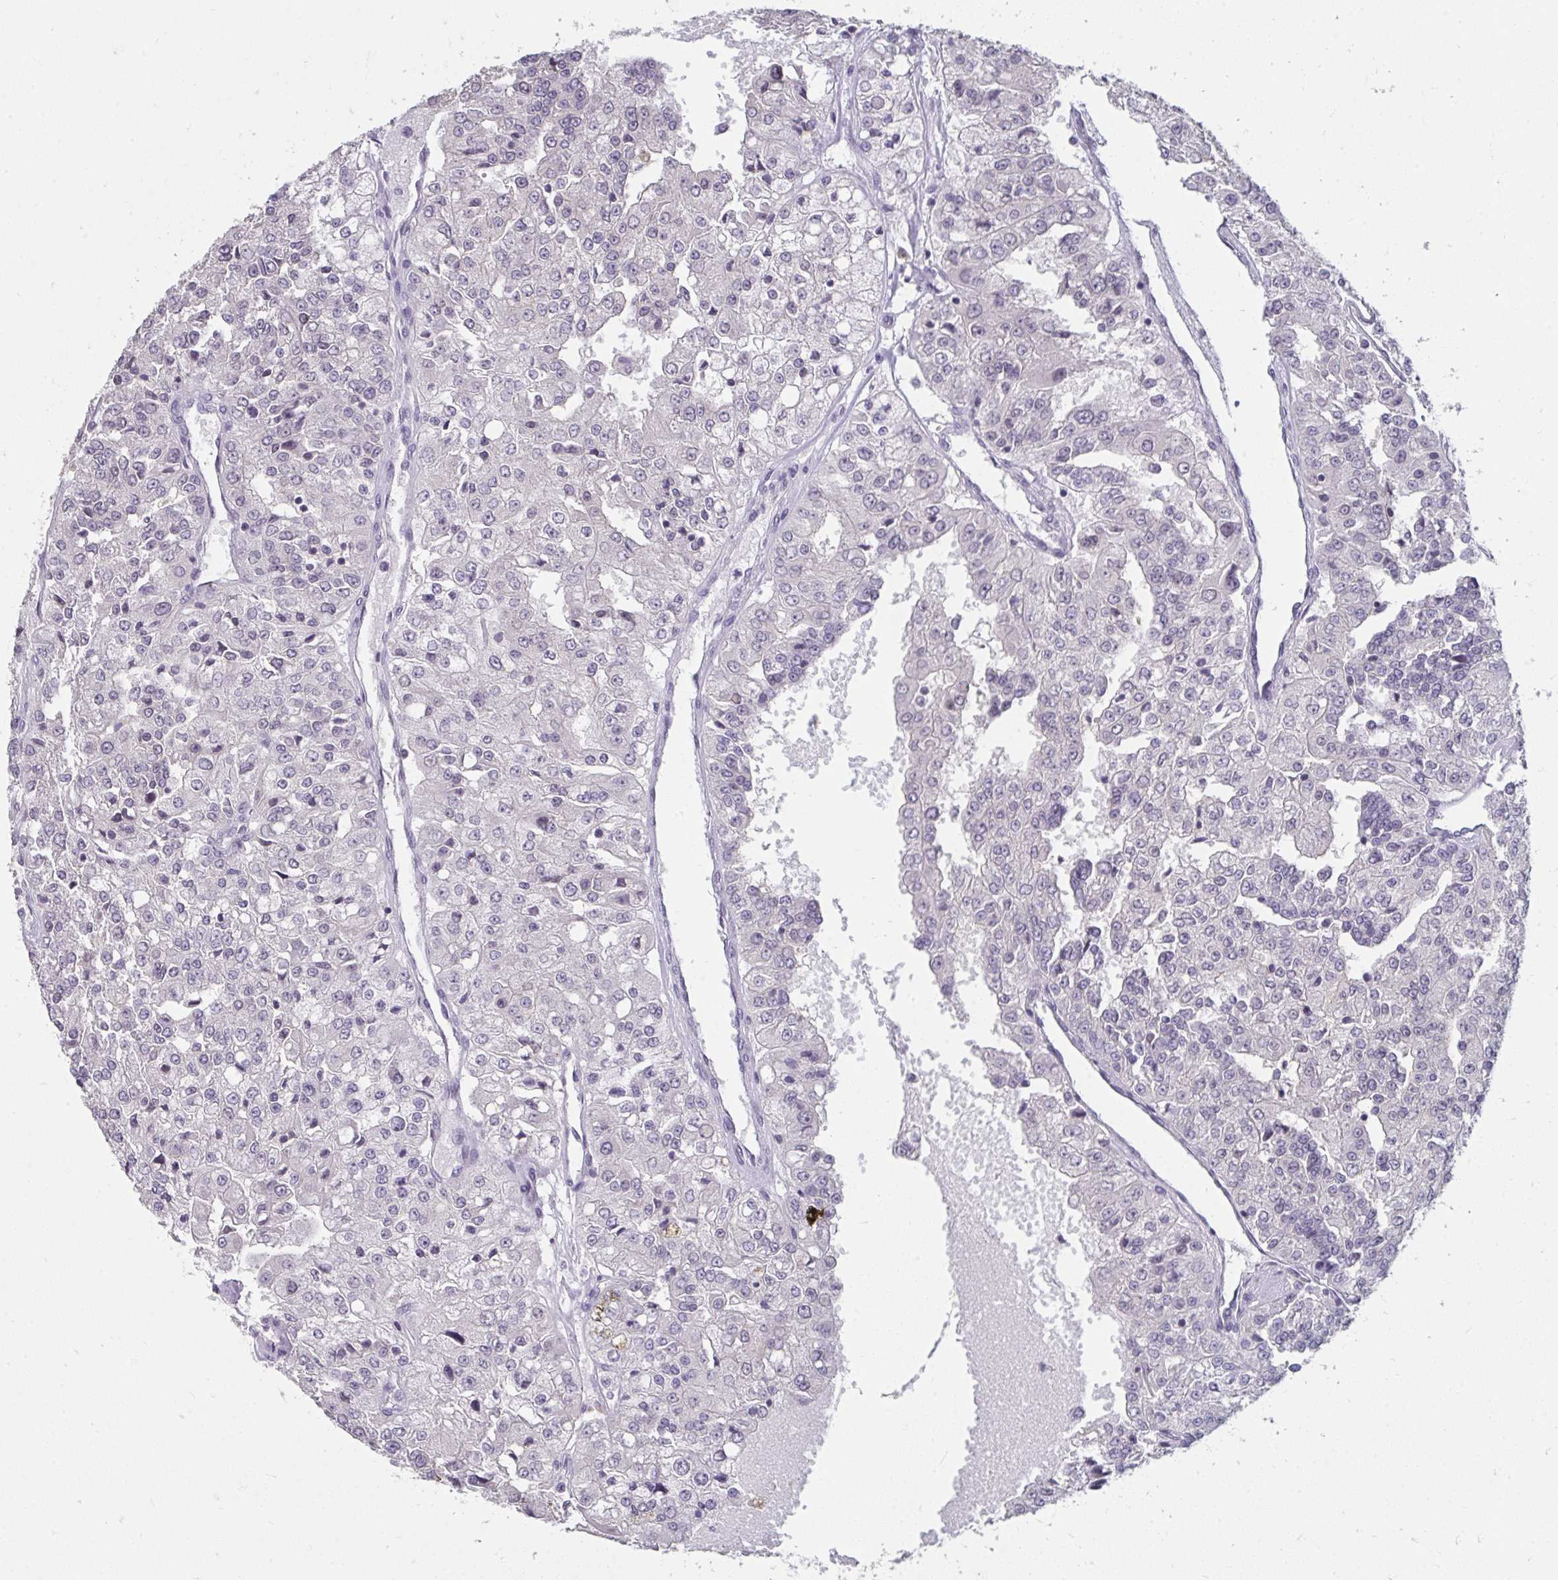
{"staining": {"intensity": "negative", "quantity": "none", "location": "none"}, "tissue": "renal cancer", "cell_type": "Tumor cells", "image_type": "cancer", "snomed": [{"axis": "morphology", "description": "Adenocarcinoma, NOS"}, {"axis": "topography", "description": "Kidney"}], "caption": "Renal cancer was stained to show a protein in brown. There is no significant positivity in tumor cells. The staining was performed using DAB to visualize the protein expression in brown, while the nuclei were stained in blue with hematoxylin (Magnification: 20x).", "gene": "NUP133", "patient": {"sex": "female", "age": 63}}